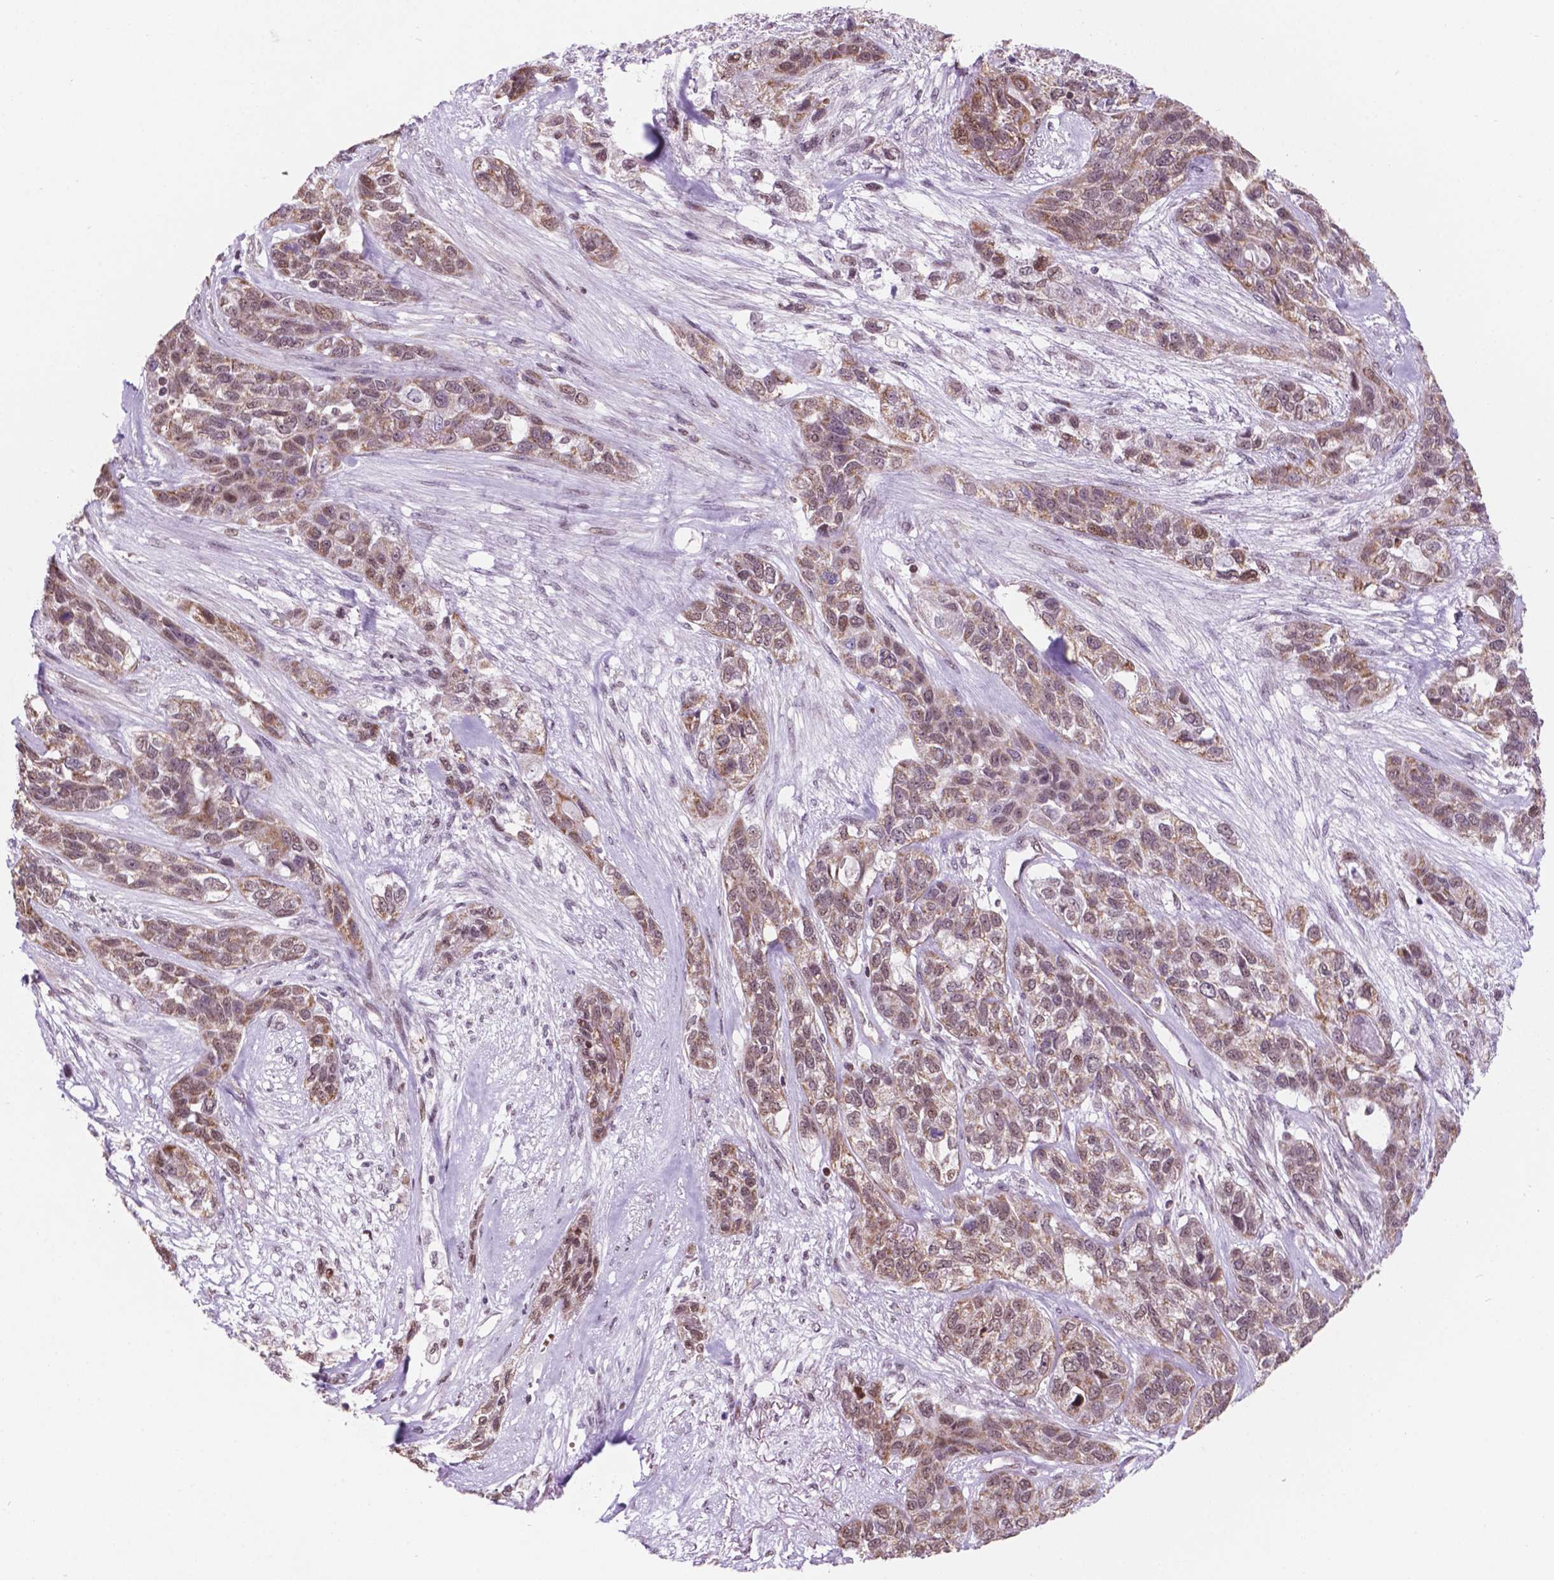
{"staining": {"intensity": "weak", "quantity": "<25%", "location": "cytoplasmic/membranous"}, "tissue": "lung cancer", "cell_type": "Tumor cells", "image_type": "cancer", "snomed": [{"axis": "morphology", "description": "Squamous cell carcinoma, NOS"}, {"axis": "topography", "description": "Lung"}], "caption": "High power microscopy photomicrograph of an IHC photomicrograph of lung cancer (squamous cell carcinoma), revealing no significant expression in tumor cells. The staining is performed using DAB brown chromogen with nuclei counter-stained in using hematoxylin.", "gene": "NDUFA10", "patient": {"sex": "female", "age": 70}}